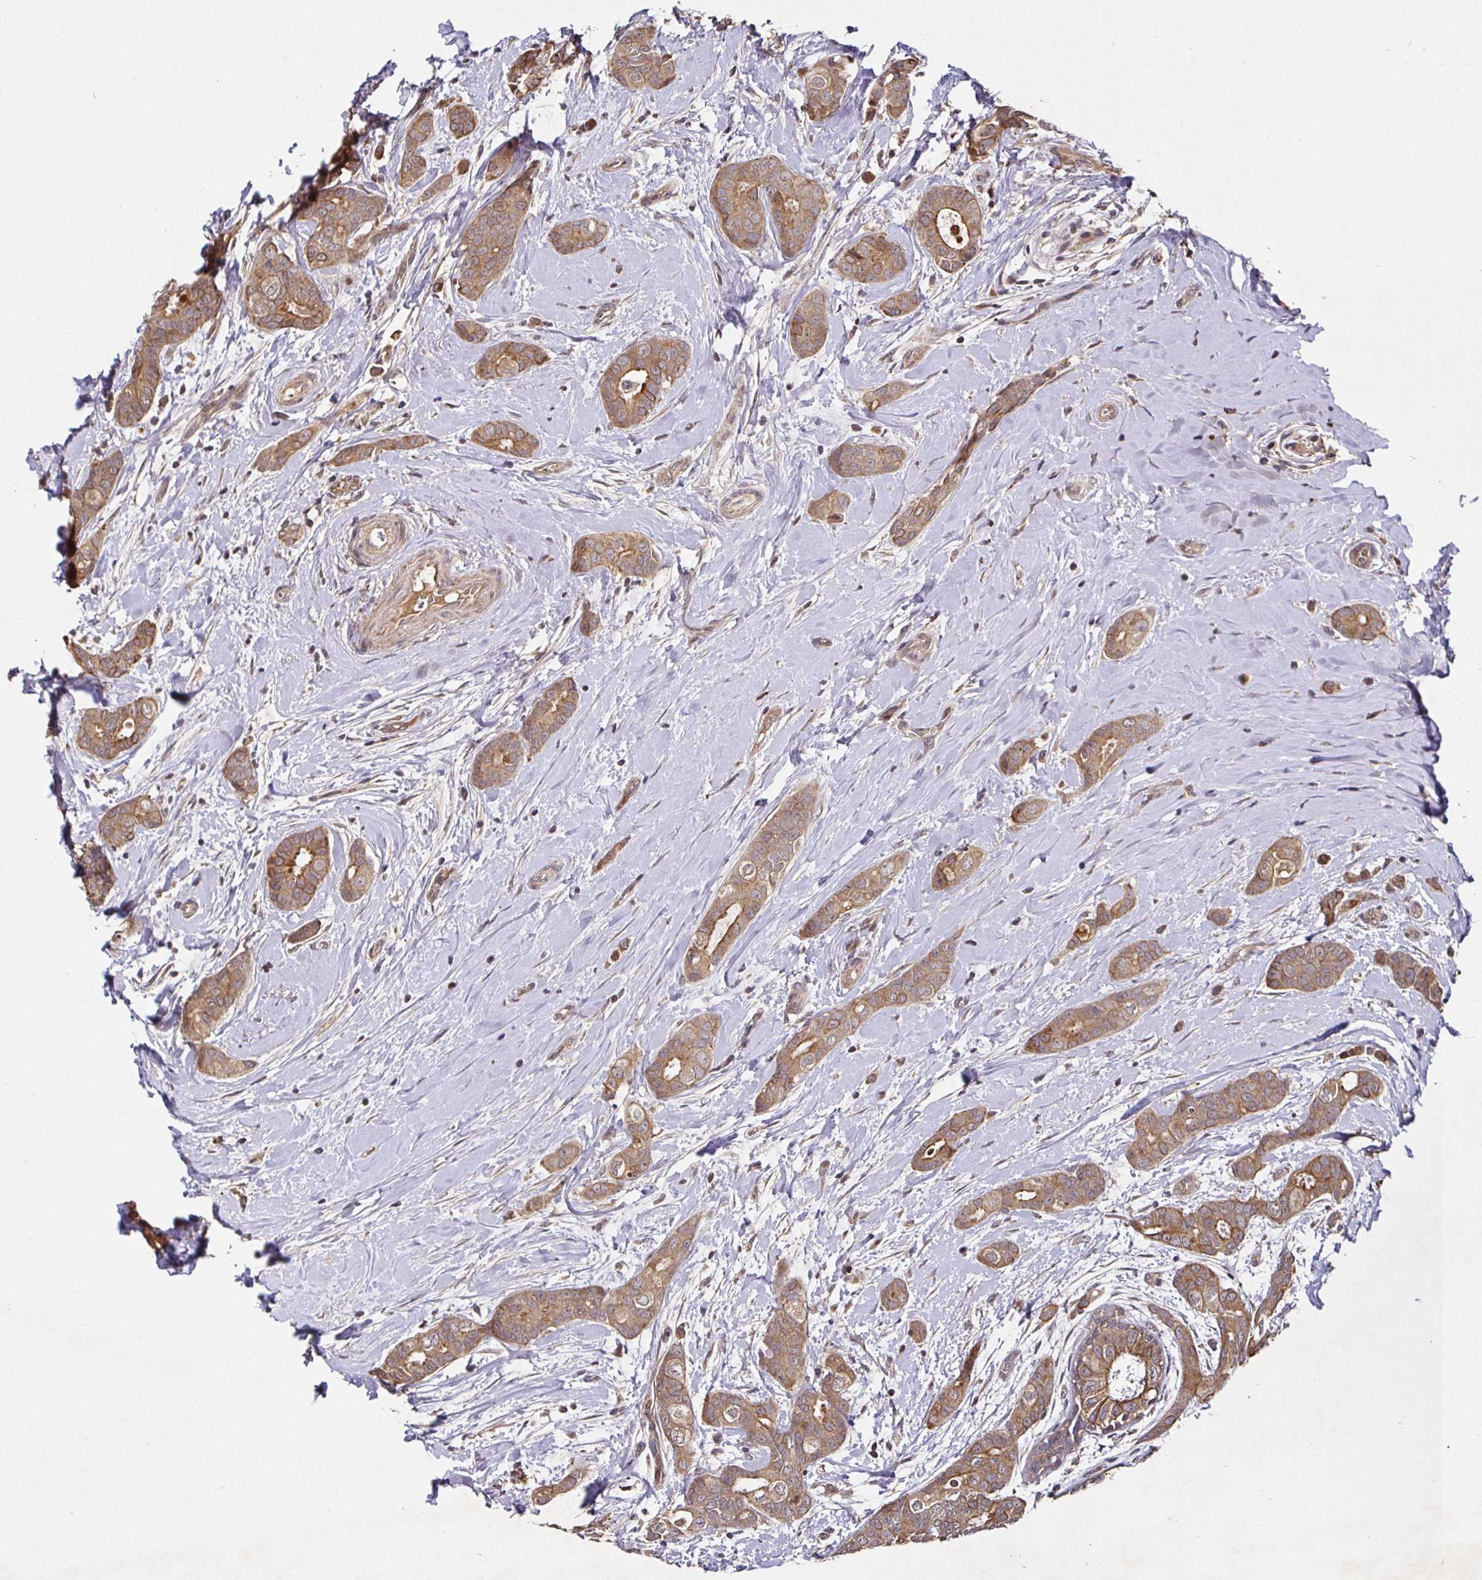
{"staining": {"intensity": "moderate", "quantity": ">75%", "location": "cytoplasmic/membranous"}, "tissue": "breast cancer", "cell_type": "Tumor cells", "image_type": "cancer", "snomed": [{"axis": "morphology", "description": "Duct carcinoma"}, {"axis": "topography", "description": "Breast"}], "caption": "Tumor cells demonstrate medium levels of moderate cytoplasmic/membranous positivity in approximately >75% of cells in breast cancer. The staining was performed using DAB (3,3'-diaminobenzidine) to visualize the protein expression in brown, while the nuclei were stained in blue with hematoxylin (Magnification: 20x).", "gene": "SMYD3", "patient": {"sex": "female", "age": 45}}